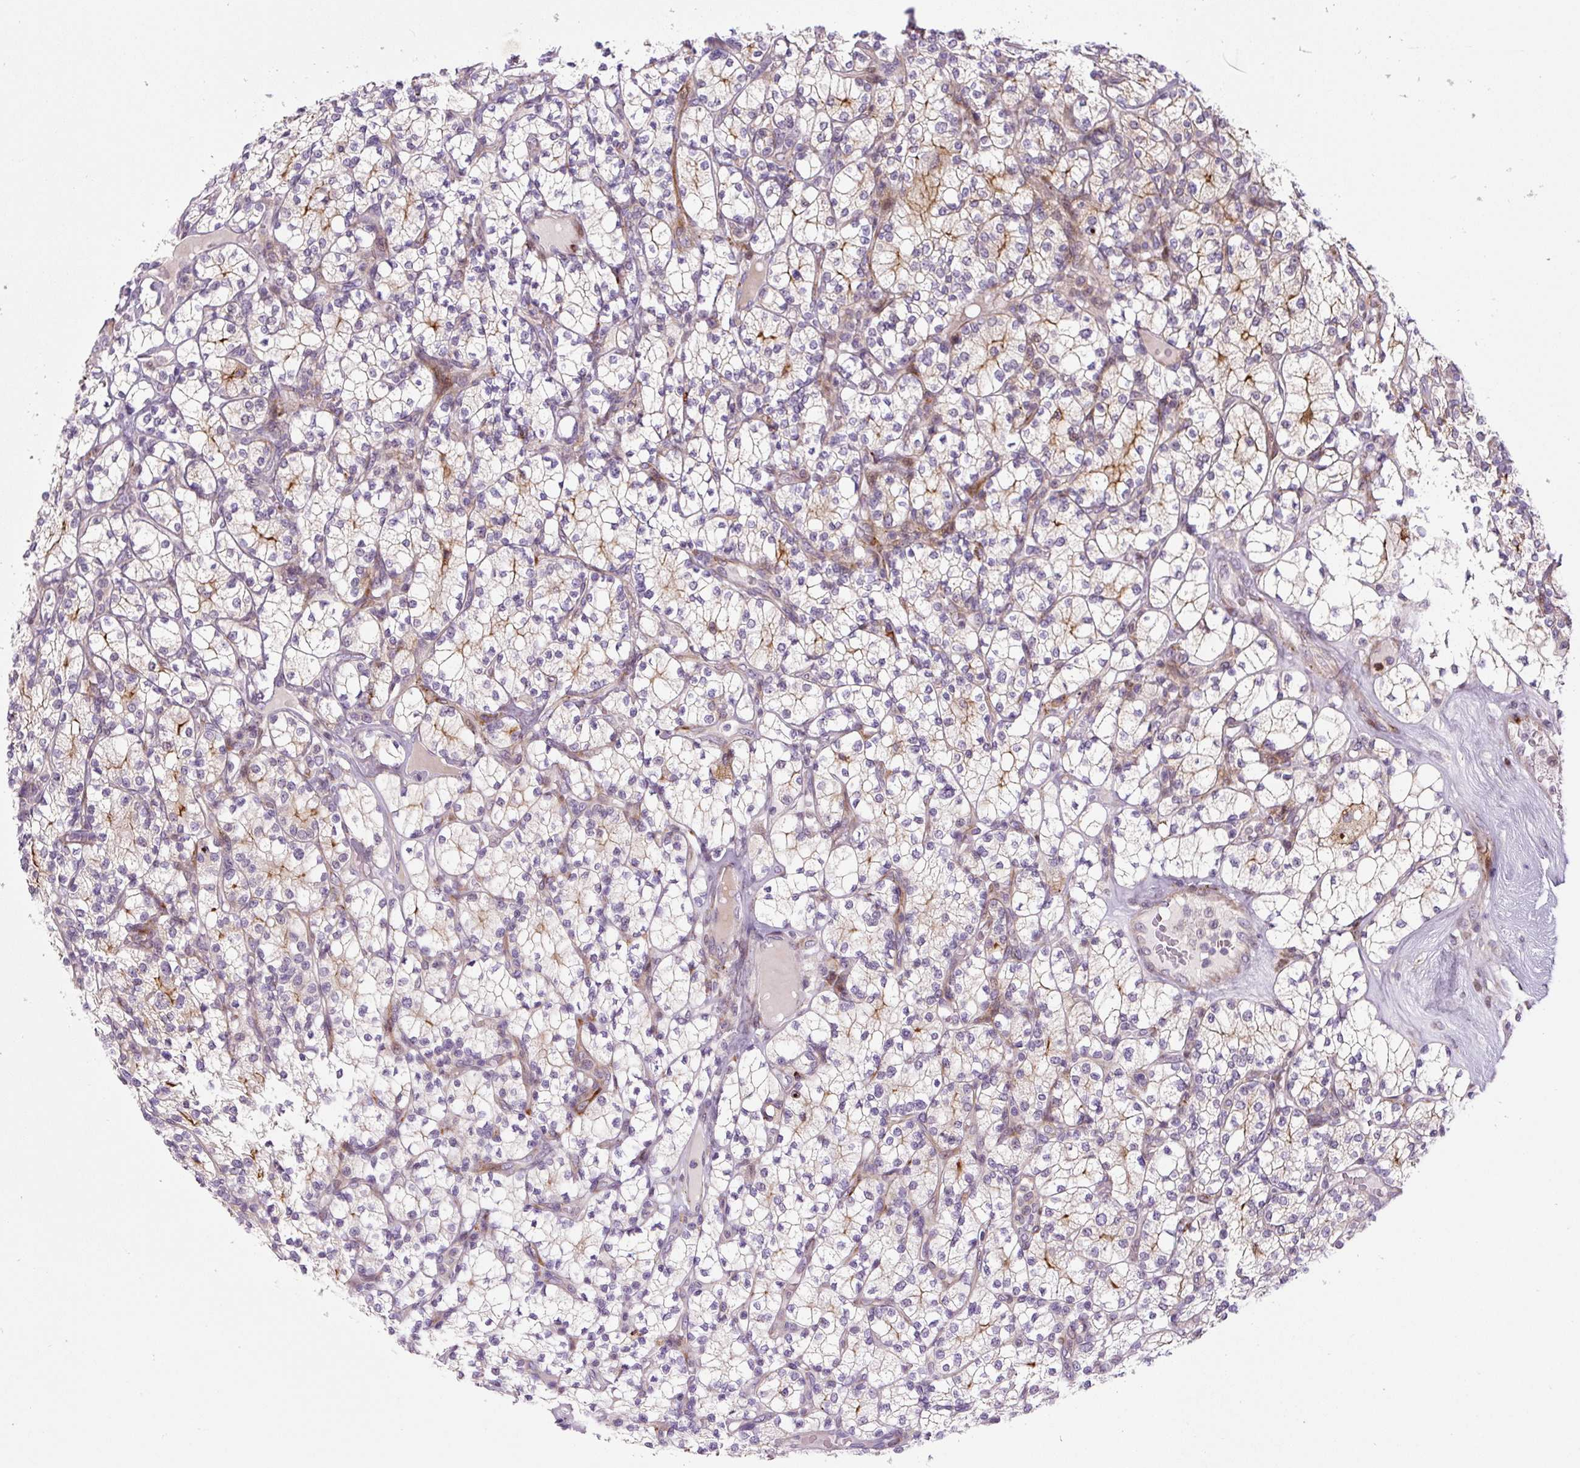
{"staining": {"intensity": "moderate", "quantity": "25%-75%", "location": "cytoplasmic/membranous"}, "tissue": "renal cancer", "cell_type": "Tumor cells", "image_type": "cancer", "snomed": [{"axis": "morphology", "description": "Adenocarcinoma, NOS"}, {"axis": "topography", "description": "Kidney"}], "caption": "A high-resolution image shows immunohistochemistry staining of renal cancer (adenocarcinoma), which demonstrates moderate cytoplasmic/membranous positivity in about 25%-75% of tumor cells. The protein is shown in brown color, while the nuclei are stained blue.", "gene": "DISP3", "patient": {"sex": "male", "age": 77}}